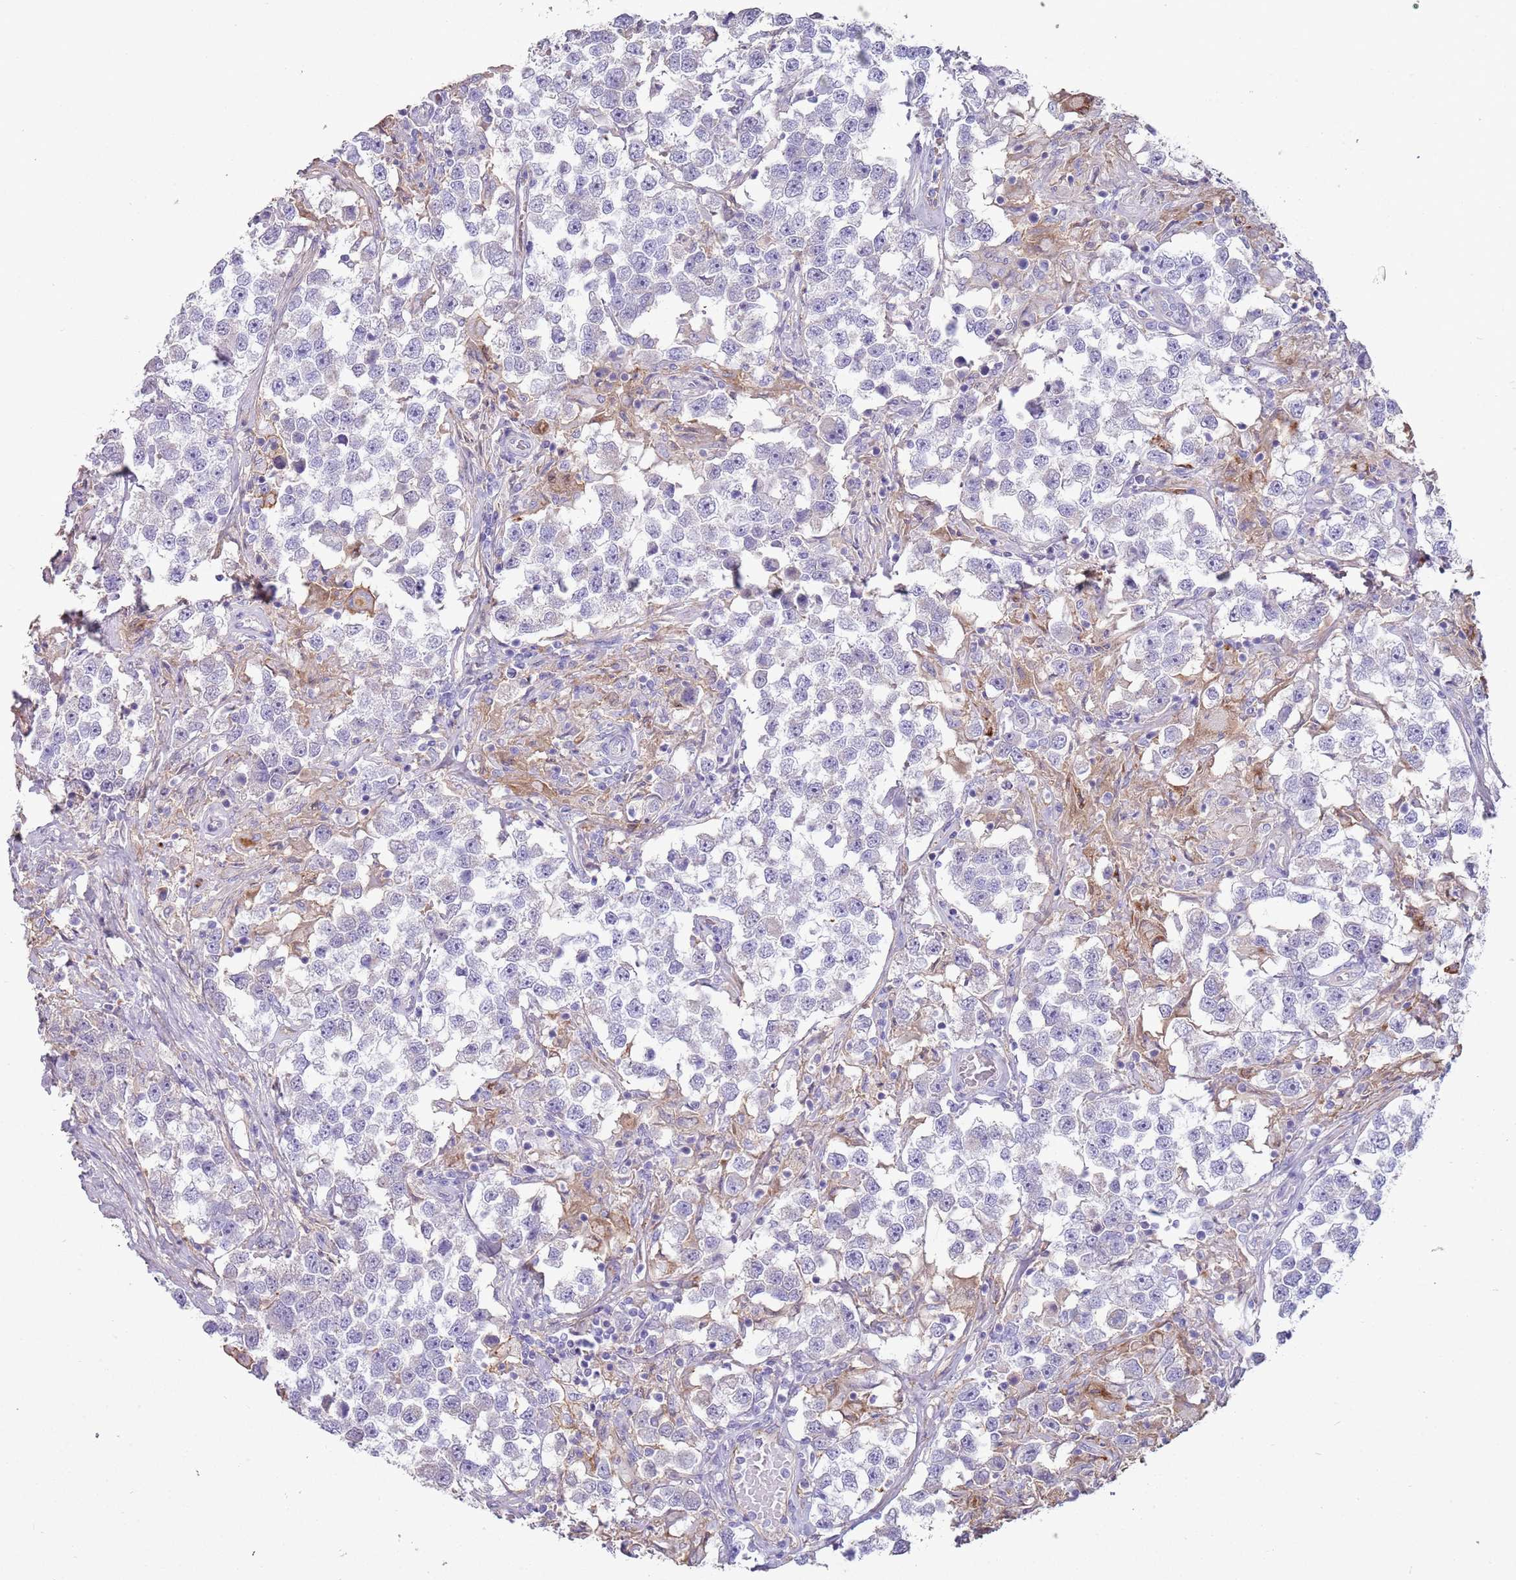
{"staining": {"intensity": "negative", "quantity": "none", "location": "none"}, "tissue": "testis cancer", "cell_type": "Tumor cells", "image_type": "cancer", "snomed": [{"axis": "morphology", "description": "Seminoma, NOS"}, {"axis": "topography", "description": "Testis"}], "caption": "An IHC histopathology image of testis seminoma is shown. There is no staining in tumor cells of testis seminoma.", "gene": "NBPF3", "patient": {"sex": "male", "age": 46}}